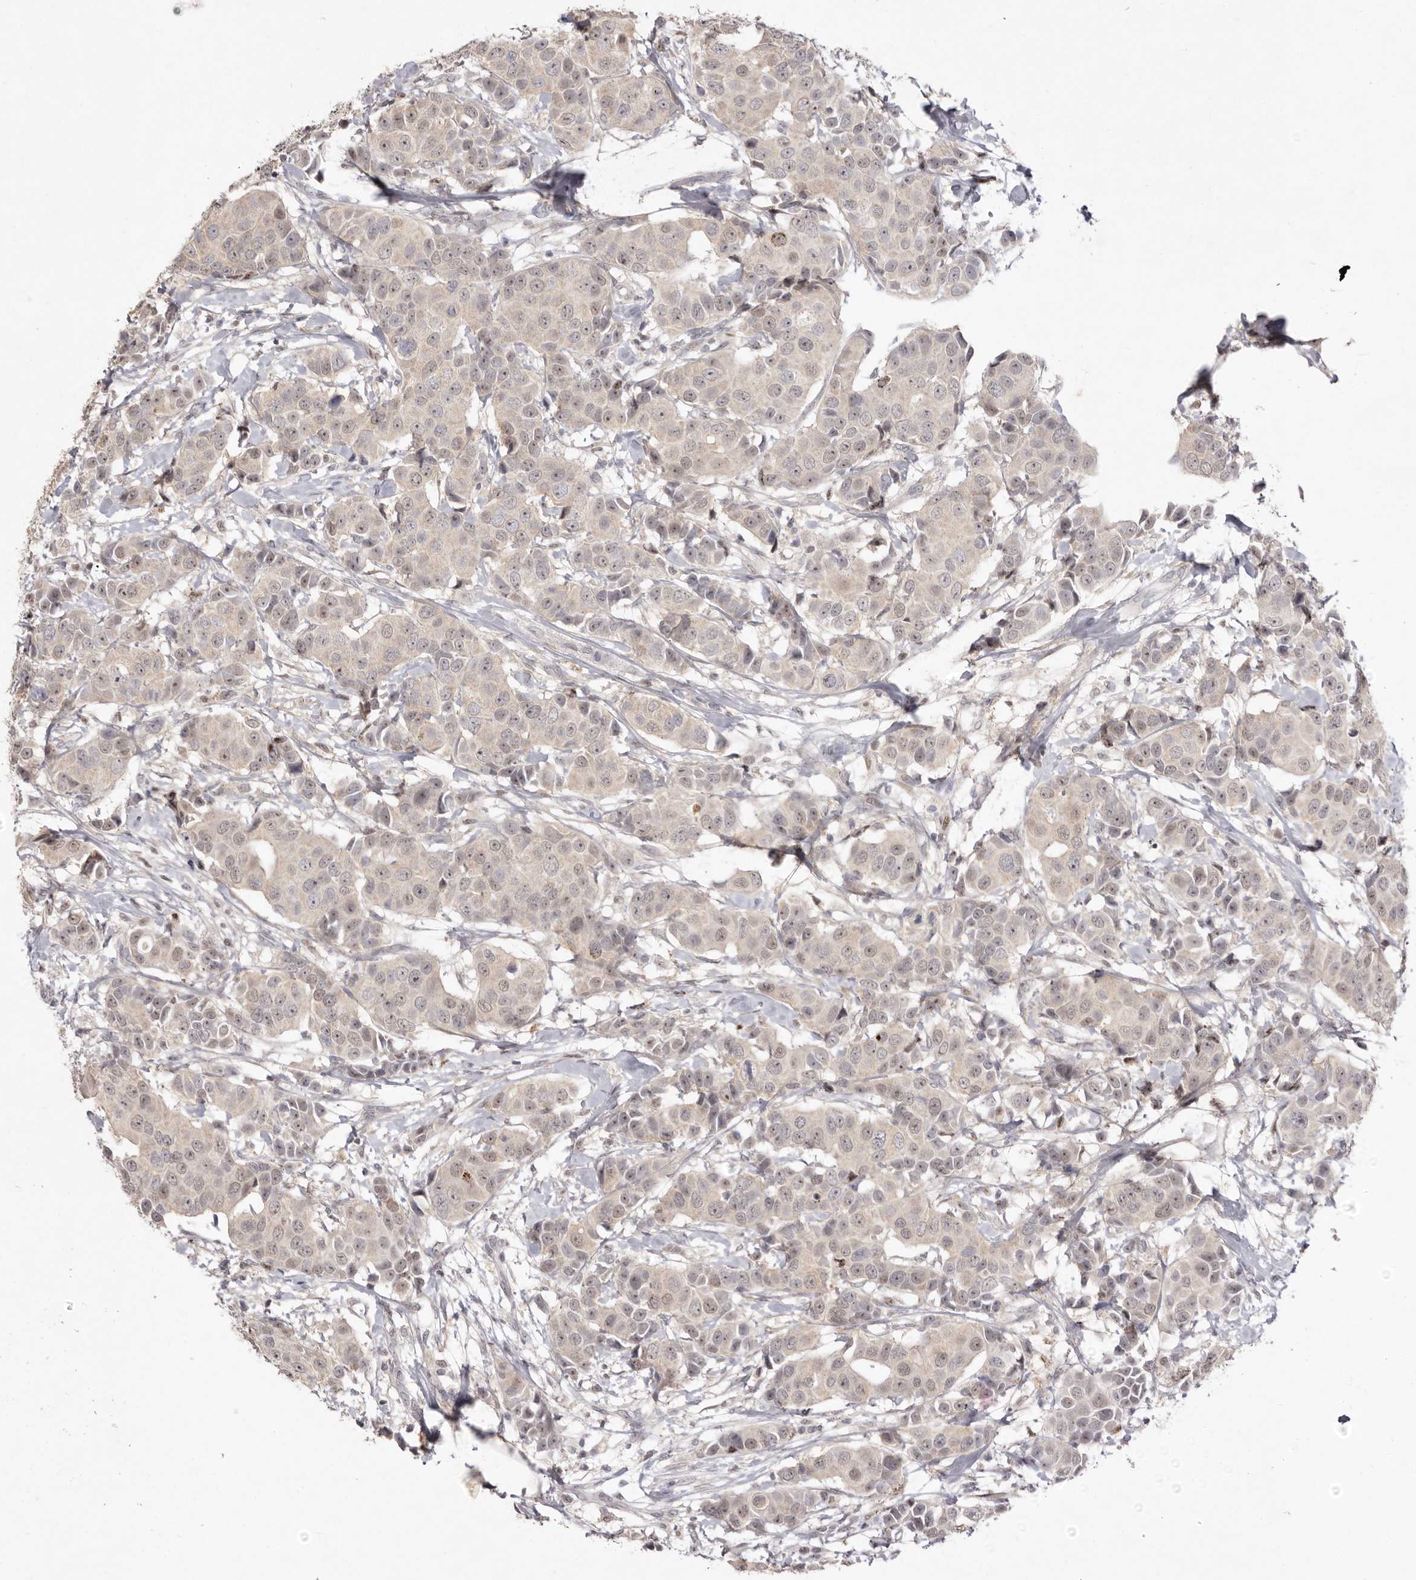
{"staining": {"intensity": "weak", "quantity": ">75%", "location": "cytoplasmic/membranous,nuclear"}, "tissue": "breast cancer", "cell_type": "Tumor cells", "image_type": "cancer", "snomed": [{"axis": "morphology", "description": "Normal tissue, NOS"}, {"axis": "morphology", "description": "Duct carcinoma"}, {"axis": "topography", "description": "Breast"}], "caption": "A high-resolution image shows IHC staining of breast cancer (invasive ductal carcinoma), which demonstrates weak cytoplasmic/membranous and nuclear expression in approximately >75% of tumor cells.", "gene": "TADA1", "patient": {"sex": "female", "age": 39}}